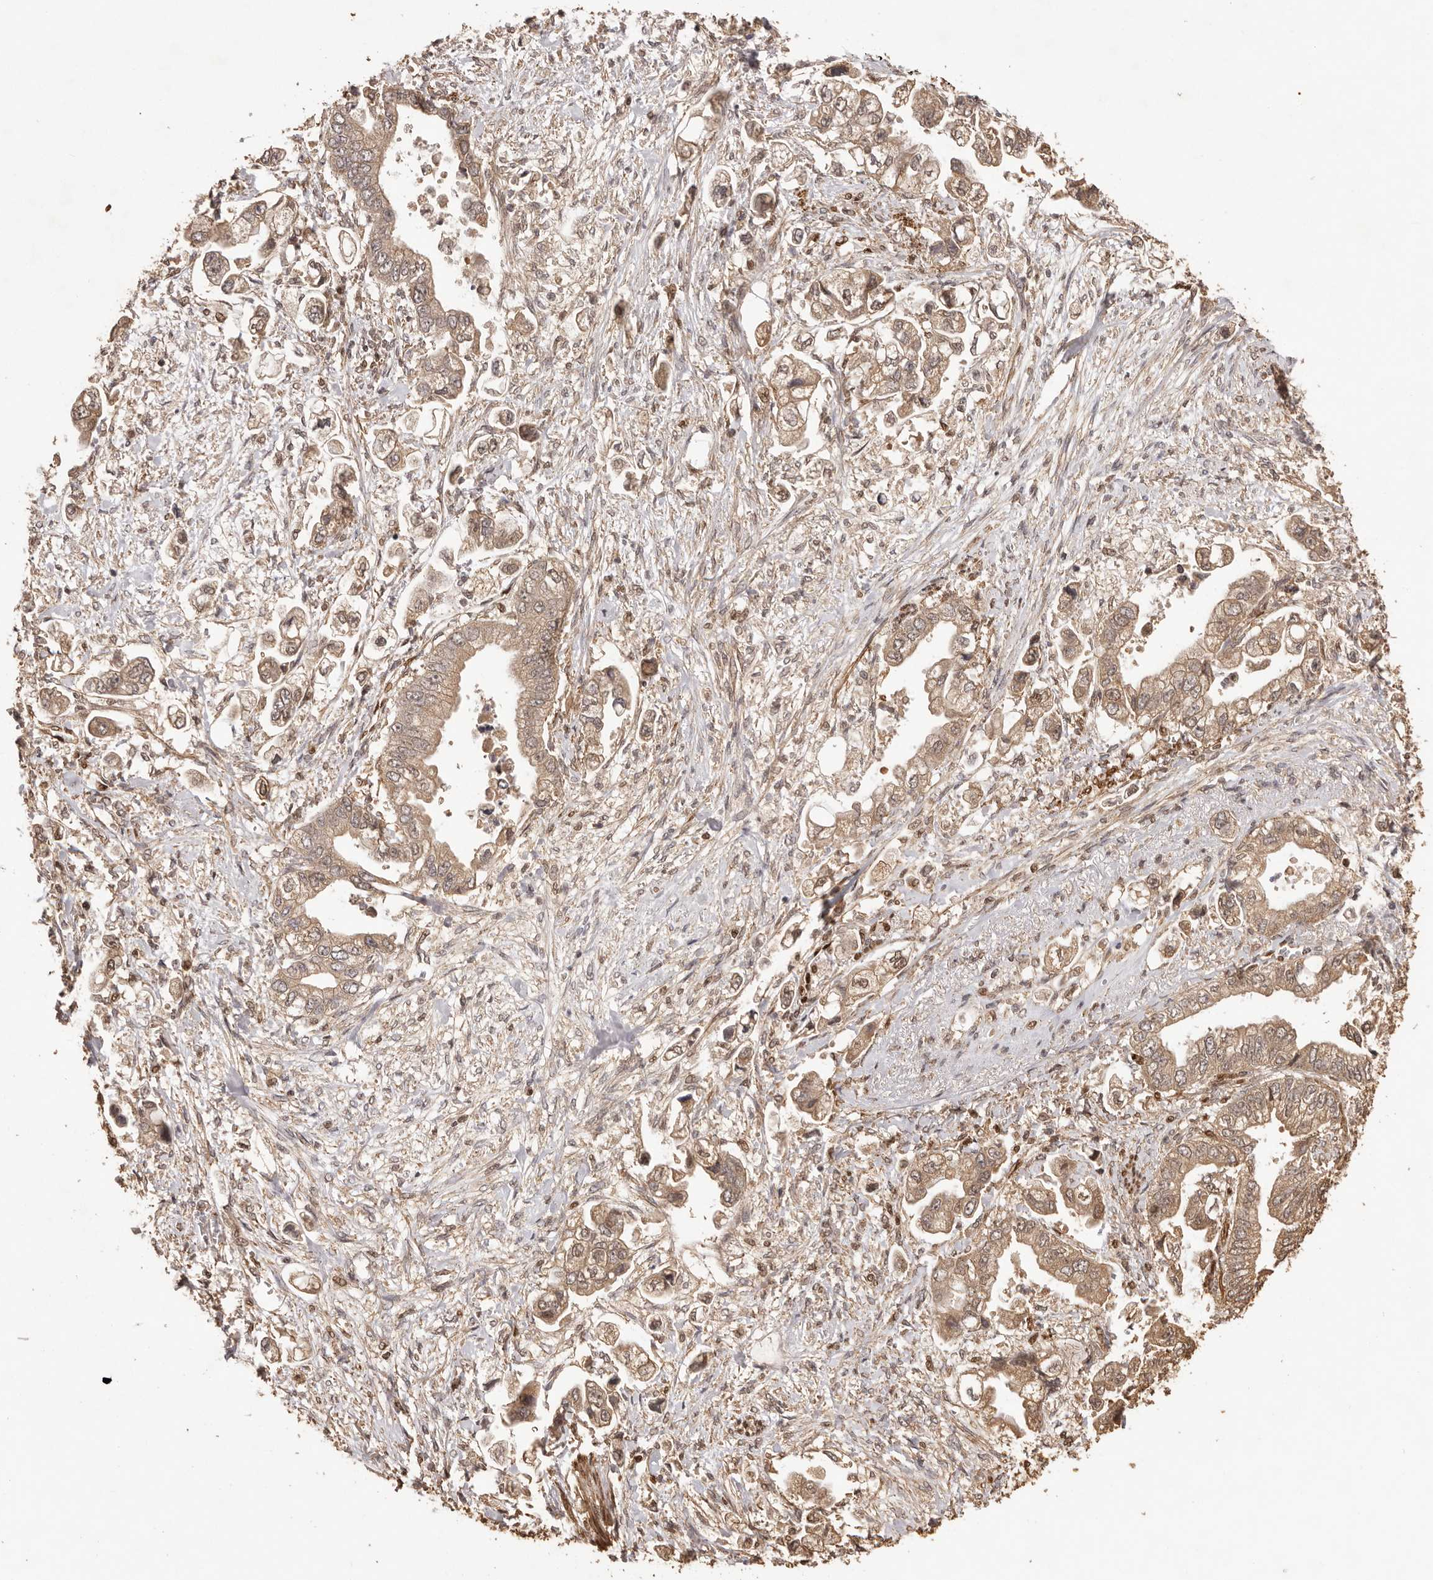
{"staining": {"intensity": "weak", "quantity": ">75%", "location": "cytoplasmic/membranous"}, "tissue": "stomach cancer", "cell_type": "Tumor cells", "image_type": "cancer", "snomed": [{"axis": "morphology", "description": "Adenocarcinoma, NOS"}, {"axis": "topography", "description": "Stomach"}], "caption": "Human stomach cancer (adenocarcinoma) stained with a protein marker exhibits weak staining in tumor cells.", "gene": "UBR2", "patient": {"sex": "male", "age": 62}}